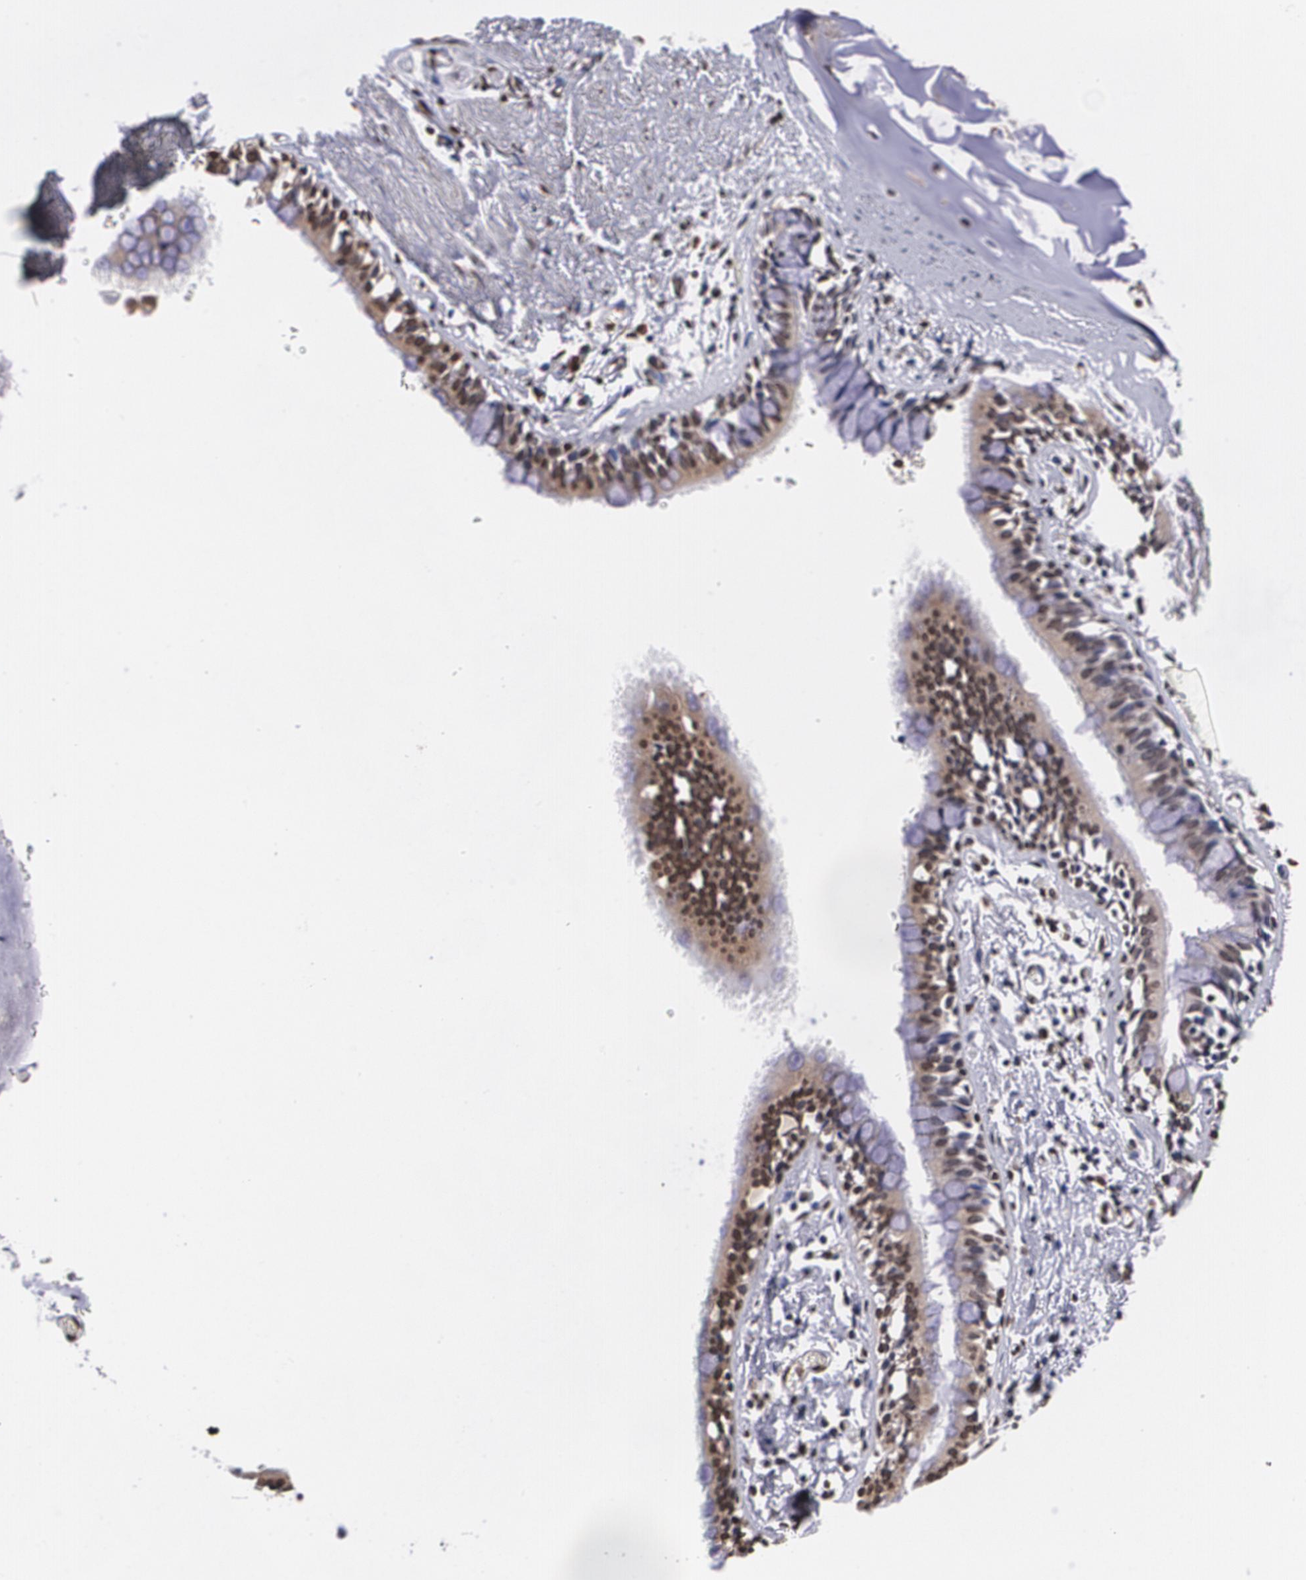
{"staining": {"intensity": "moderate", "quantity": ">75%", "location": "cytoplasmic/membranous,nuclear"}, "tissue": "bronchus", "cell_type": "Respiratory epithelial cells", "image_type": "normal", "snomed": [{"axis": "morphology", "description": "Normal tissue, NOS"}, {"axis": "topography", "description": "Lymph node of abdomen"}, {"axis": "topography", "description": "Lymph node of pelvis"}], "caption": "DAB (3,3'-diaminobenzidine) immunohistochemical staining of normal human bronchus shows moderate cytoplasmic/membranous,nuclear protein expression in approximately >75% of respiratory epithelial cells. The protein of interest is stained brown, and the nuclei are stained in blue (DAB (3,3'-diaminobenzidine) IHC with brightfield microscopy, high magnification).", "gene": "MVP", "patient": {"sex": "female", "age": 65}}